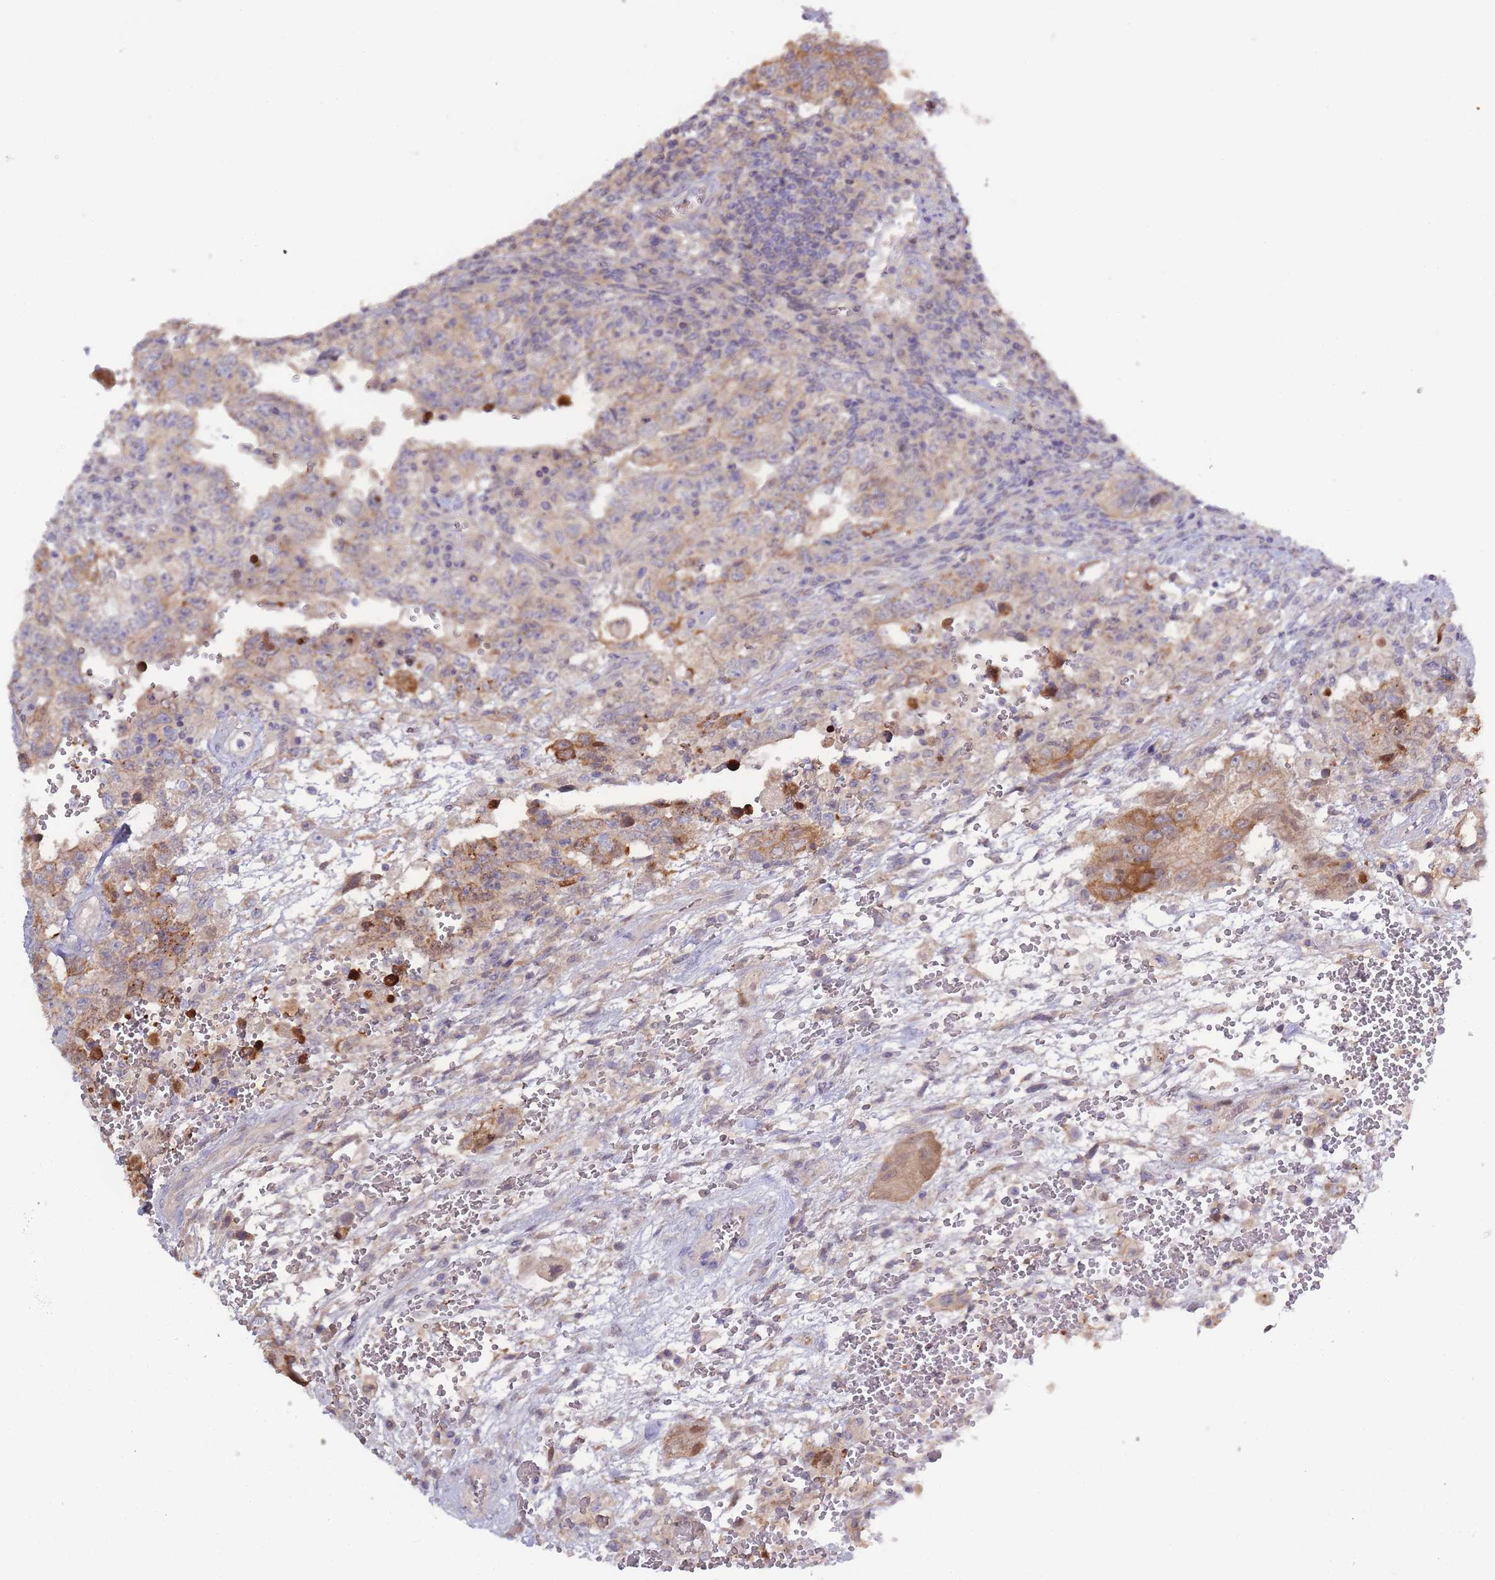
{"staining": {"intensity": "moderate", "quantity": "25%-75%", "location": "cytoplasmic/membranous"}, "tissue": "testis cancer", "cell_type": "Tumor cells", "image_type": "cancer", "snomed": [{"axis": "morphology", "description": "Carcinoma, Embryonal, NOS"}, {"axis": "topography", "description": "Testis"}], "caption": "Immunohistochemical staining of embryonal carcinoma (testis) shows moderate cytoplasmic/membranous protein staining in about 25%-75% of tumor cells.", "gene": "SPHKAP", "patient": {"sex": "male", "age": 26}}